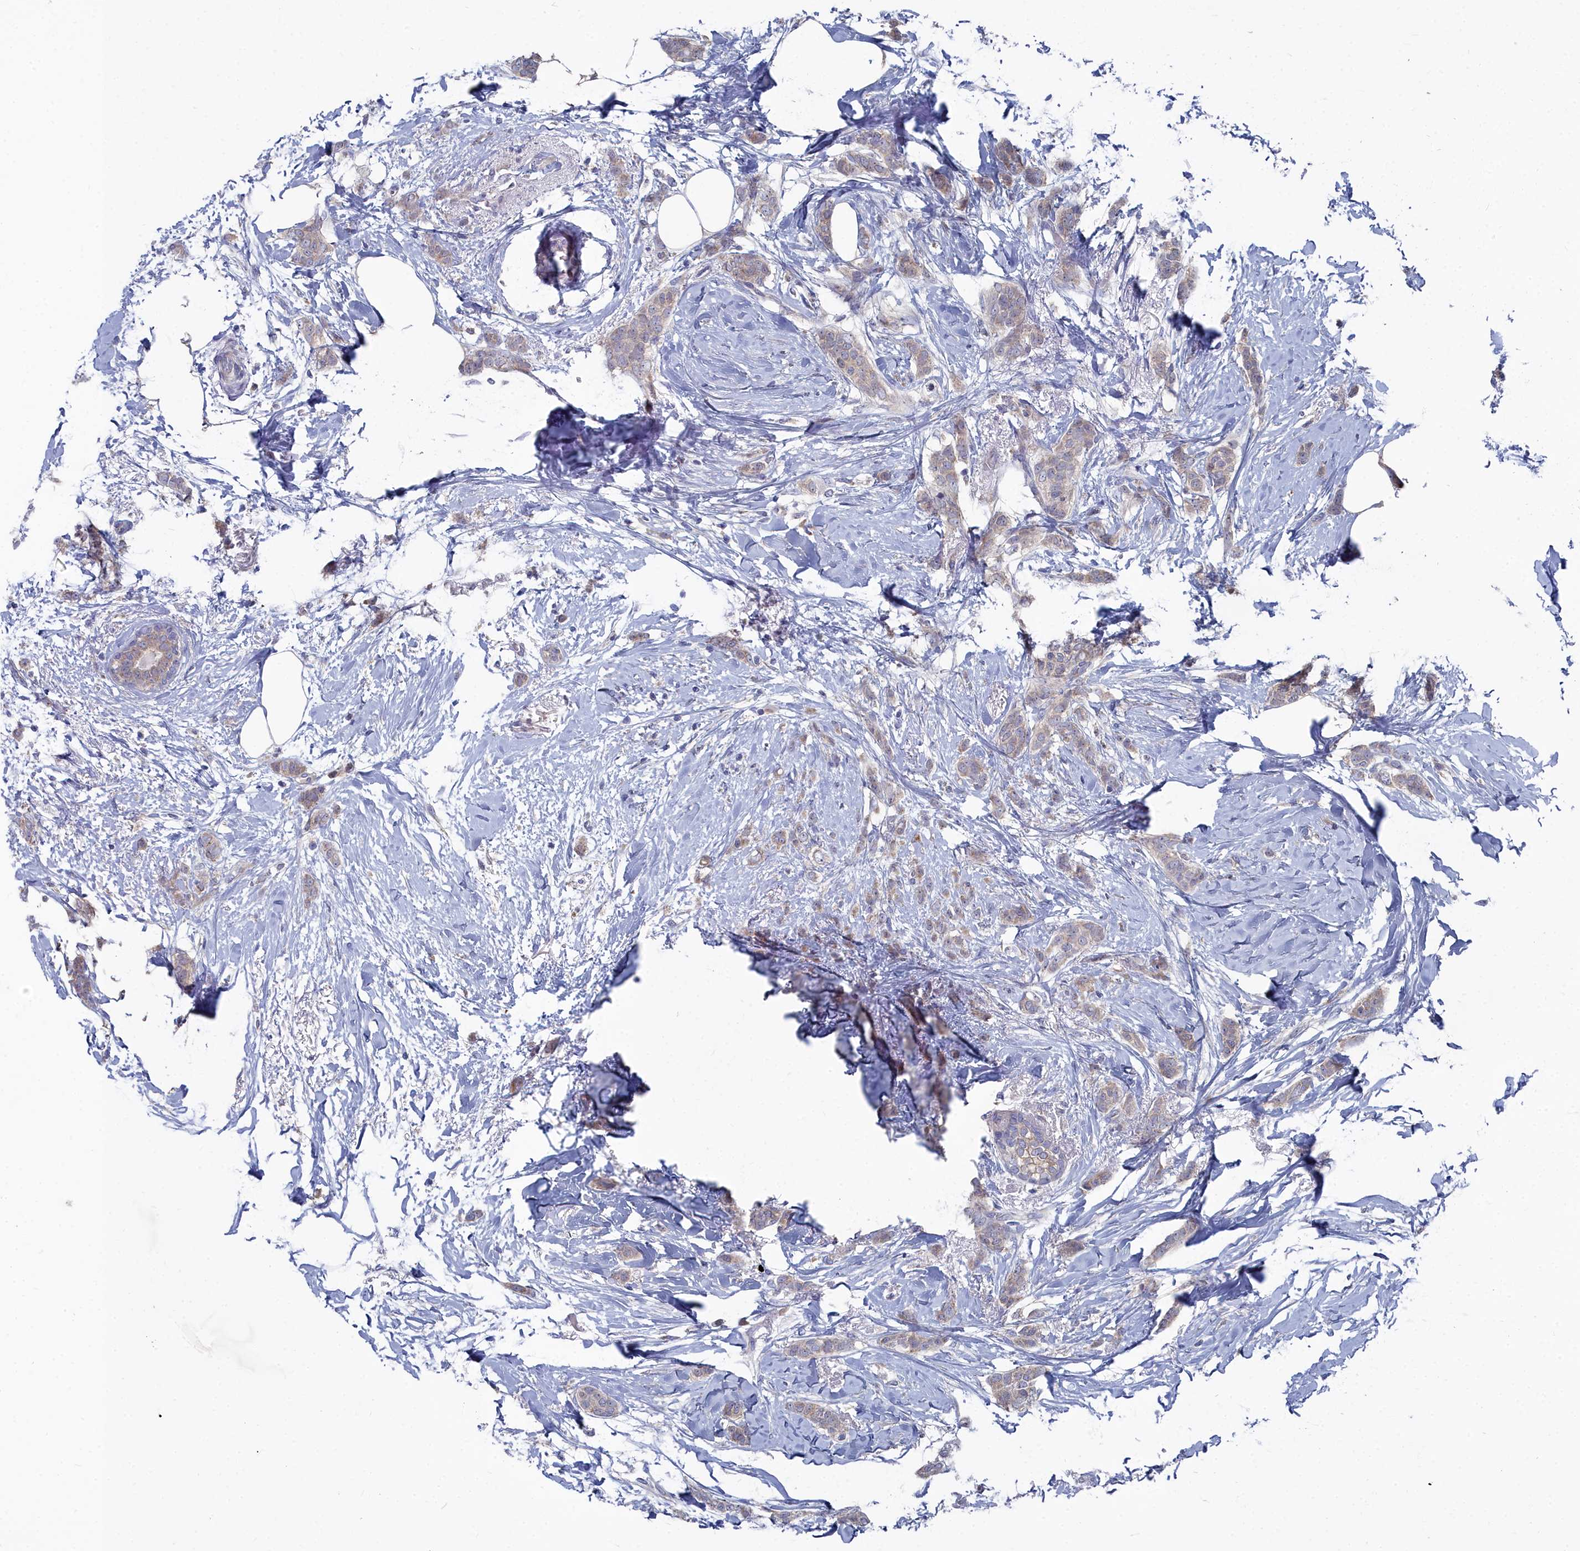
{"staining": {"intensity": "weak", "quantity": "25%-75%", "location": "cytoplasmic/membranous"}, "tissue": "breast cancer", "cell_type": "Tumor cells", "image_type": "cancer", "snomed": [{"axis": "morphology", "description": "Duct carcinoma"}, {"axis": "topography", "description": "Breast"}], "caption": "Protein expression by IHC reveals weak cytoplasmic/membranous positivity in about 25%-75% of tumor cells in breast cancer. (Stains: DAB (3,3'-diaminobenzidine) in brown, nuclei in blue, Microscopy: brightfield microscopy at high magnification).", "gene": "CCDC149", "patient": {"sex": "female", "age": 72}}